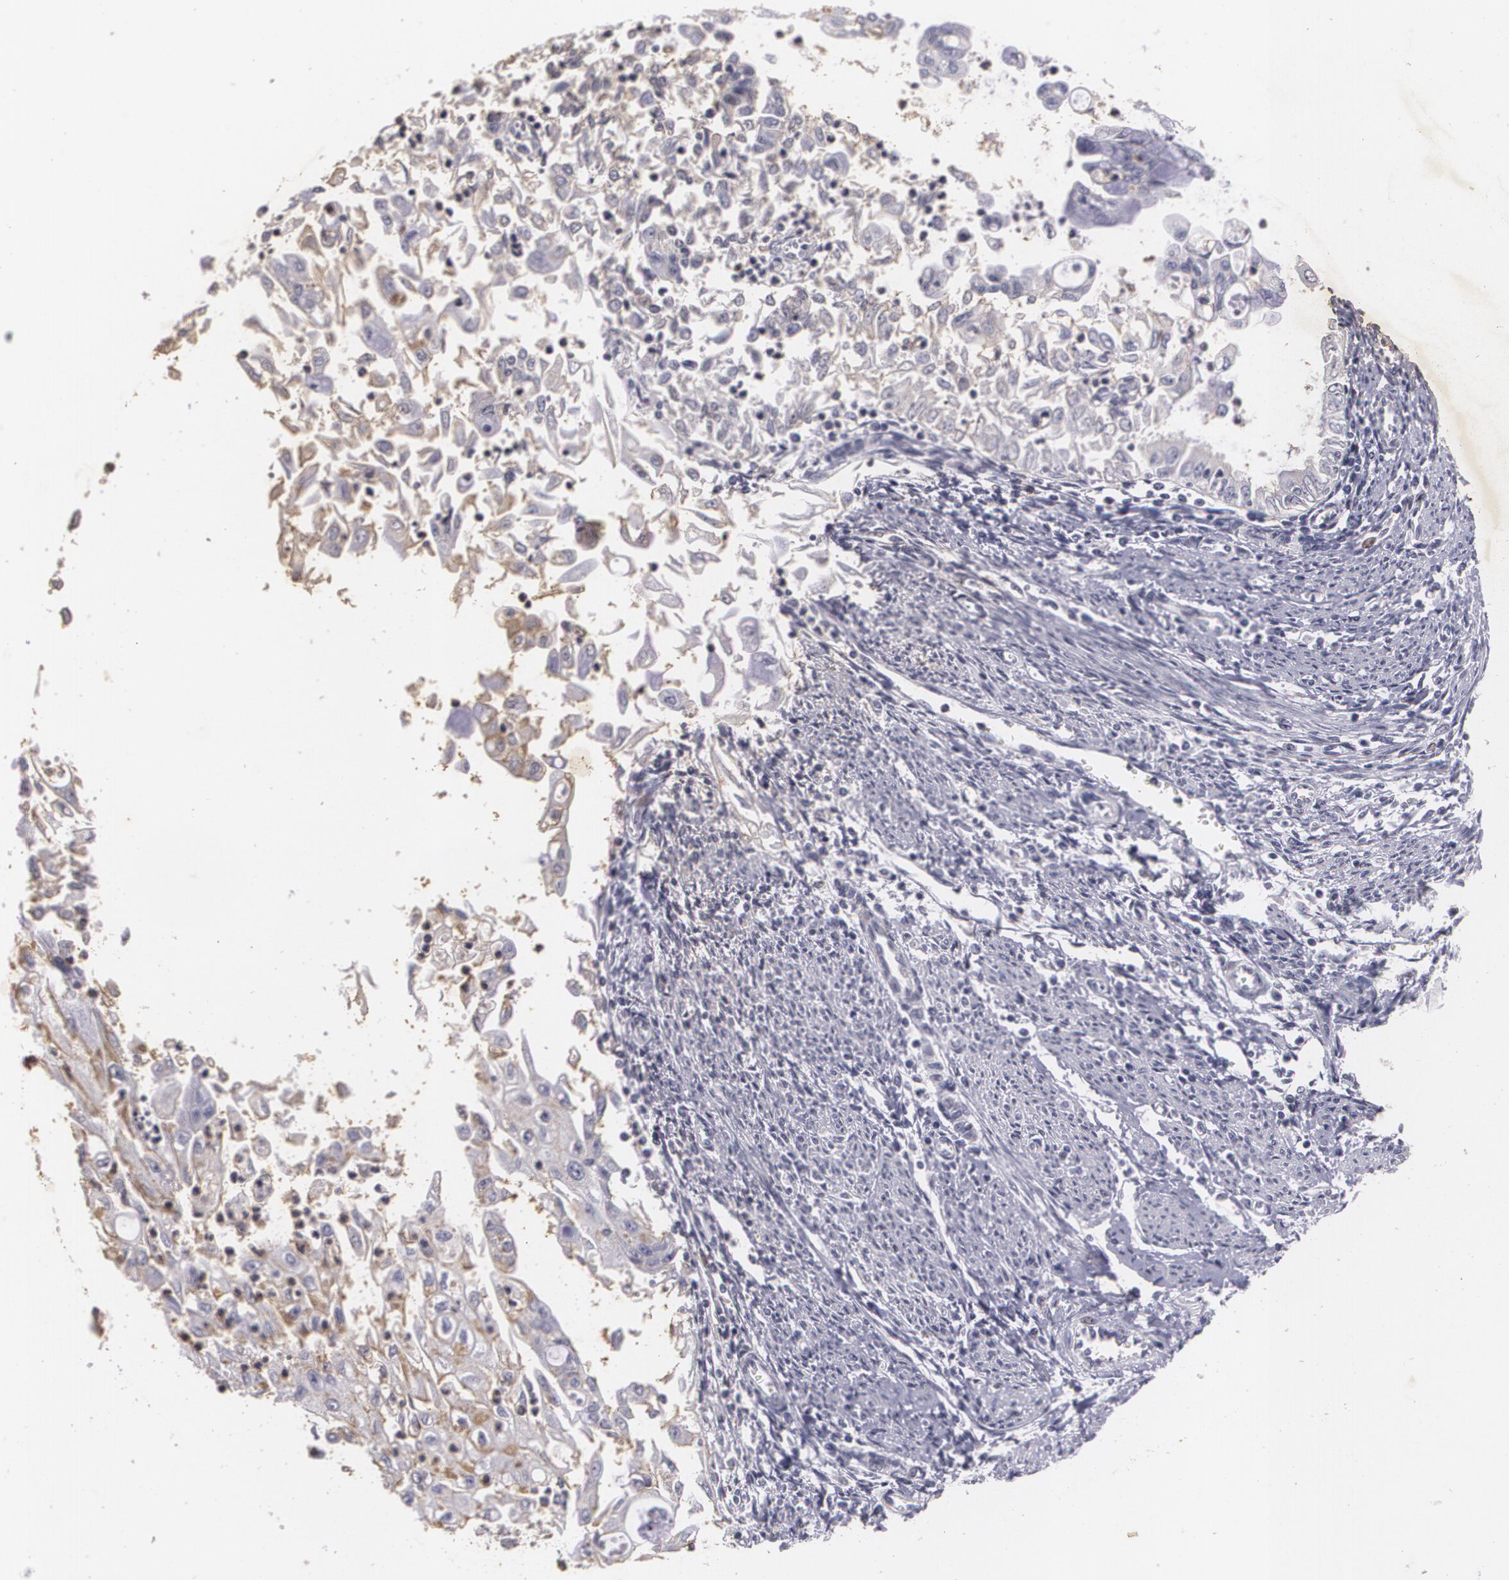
{"staining": {"intensity": "negative", "quantity": "none", "location": "none"}, "tissue": "endometrial cancer", "cell_type": "Tumor cells", "image_type": "cancer", "snomed": [{"axis": "morphology", "description": "Adenocarcinoma, NOS"}, {"axis": "topography", "description": "Endometrium"}], "caption": "Immunohistochemistry micrograph of human adenocarcinoma (endometrial) stained for a protein (brown), which reveals no positivity in tumor cells.", "gene": "KCNA4", "patient": {"sex": "female", "age": 75}}